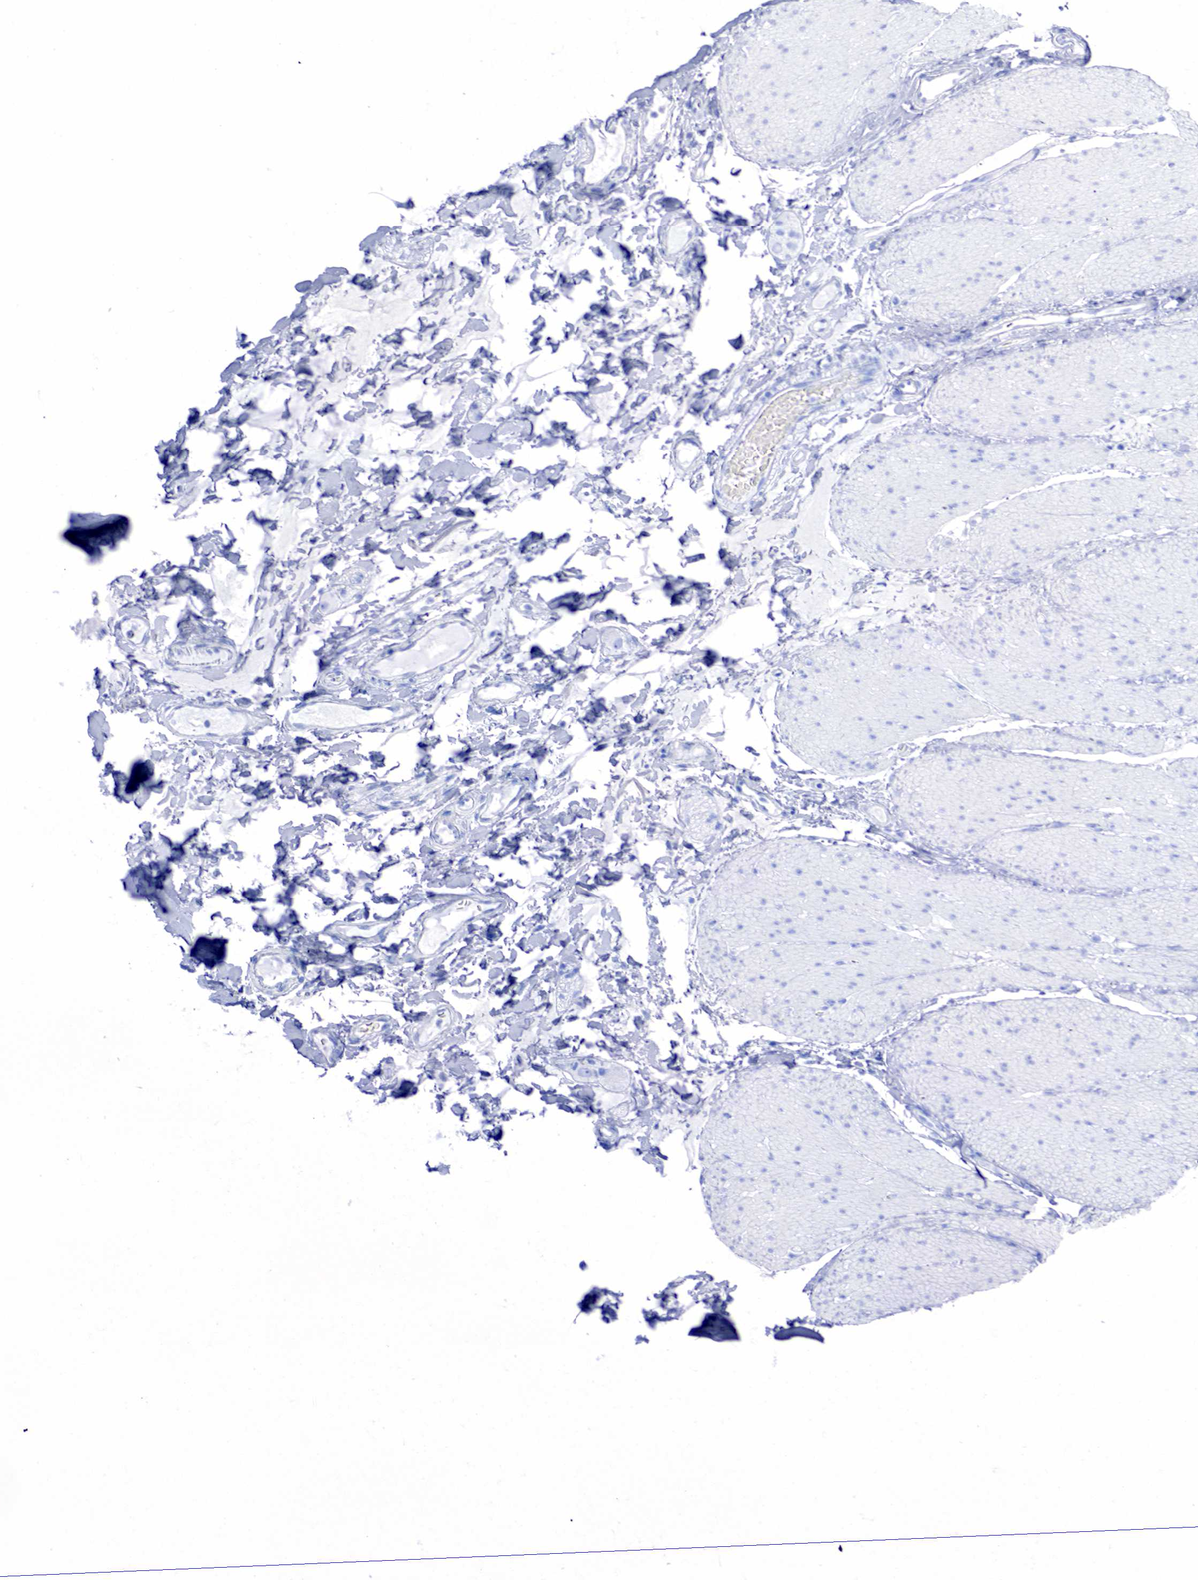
{"staining": {"intensity": "negative", "quantity": "none", "location": "none"}, "tissue": "adipose tissue", "cell_type": "Adipocytes", "image_type": "normal", "snomed": [{"axis": "morphology", "description": "Normal tissue, NOS"}, {"axis": "topography", "description": "Duodenum"}], "caption": "The immunohistochemistry micrograph has no significant expression in adipocytes of adipose tissue.", "gene": "PTH", "patient": {"sex": "male", "age": 63}}